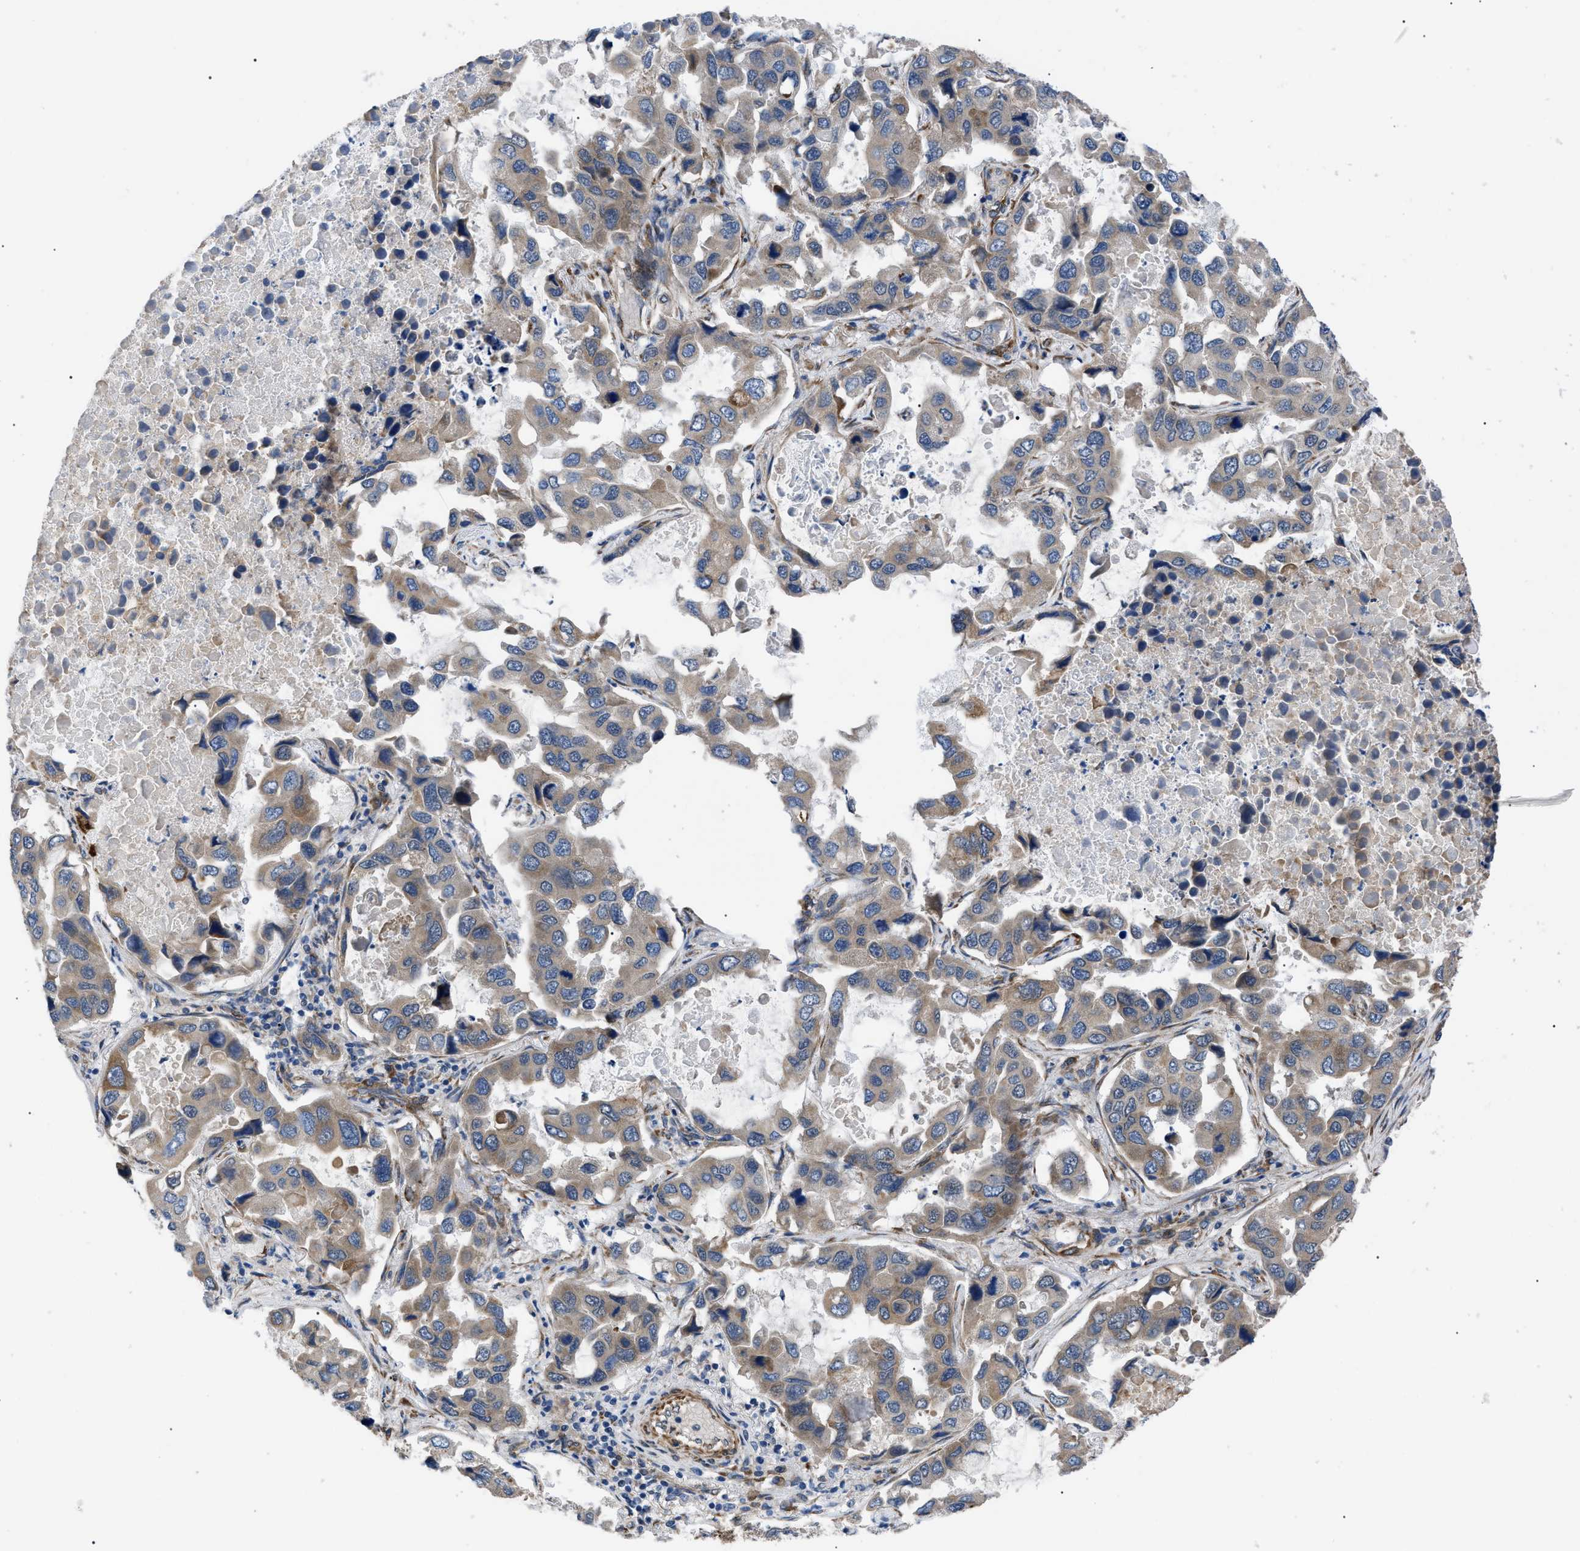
{"staining": {"intensity": "moderate", "quantity": ">75%", "location": "cytoplasmic/membranous"}, "tissue": "lung cancer", "cell_type": "Tumor cells", "image_type": "cancer", "snomed": [{"axis": "morphology", "description": "Adenocarcinoma, NOS"}, {"axis": "topography", "description": "Lung"}], "caption": "DAB immunohistochemical staining of human lung adenocarcinoma demonstrates moderate cytoplasmic/membranous protein positivity in about >75% of tumor cells.", "gene": "MYO10", "patient": {"sex": "male", "age": 64}}